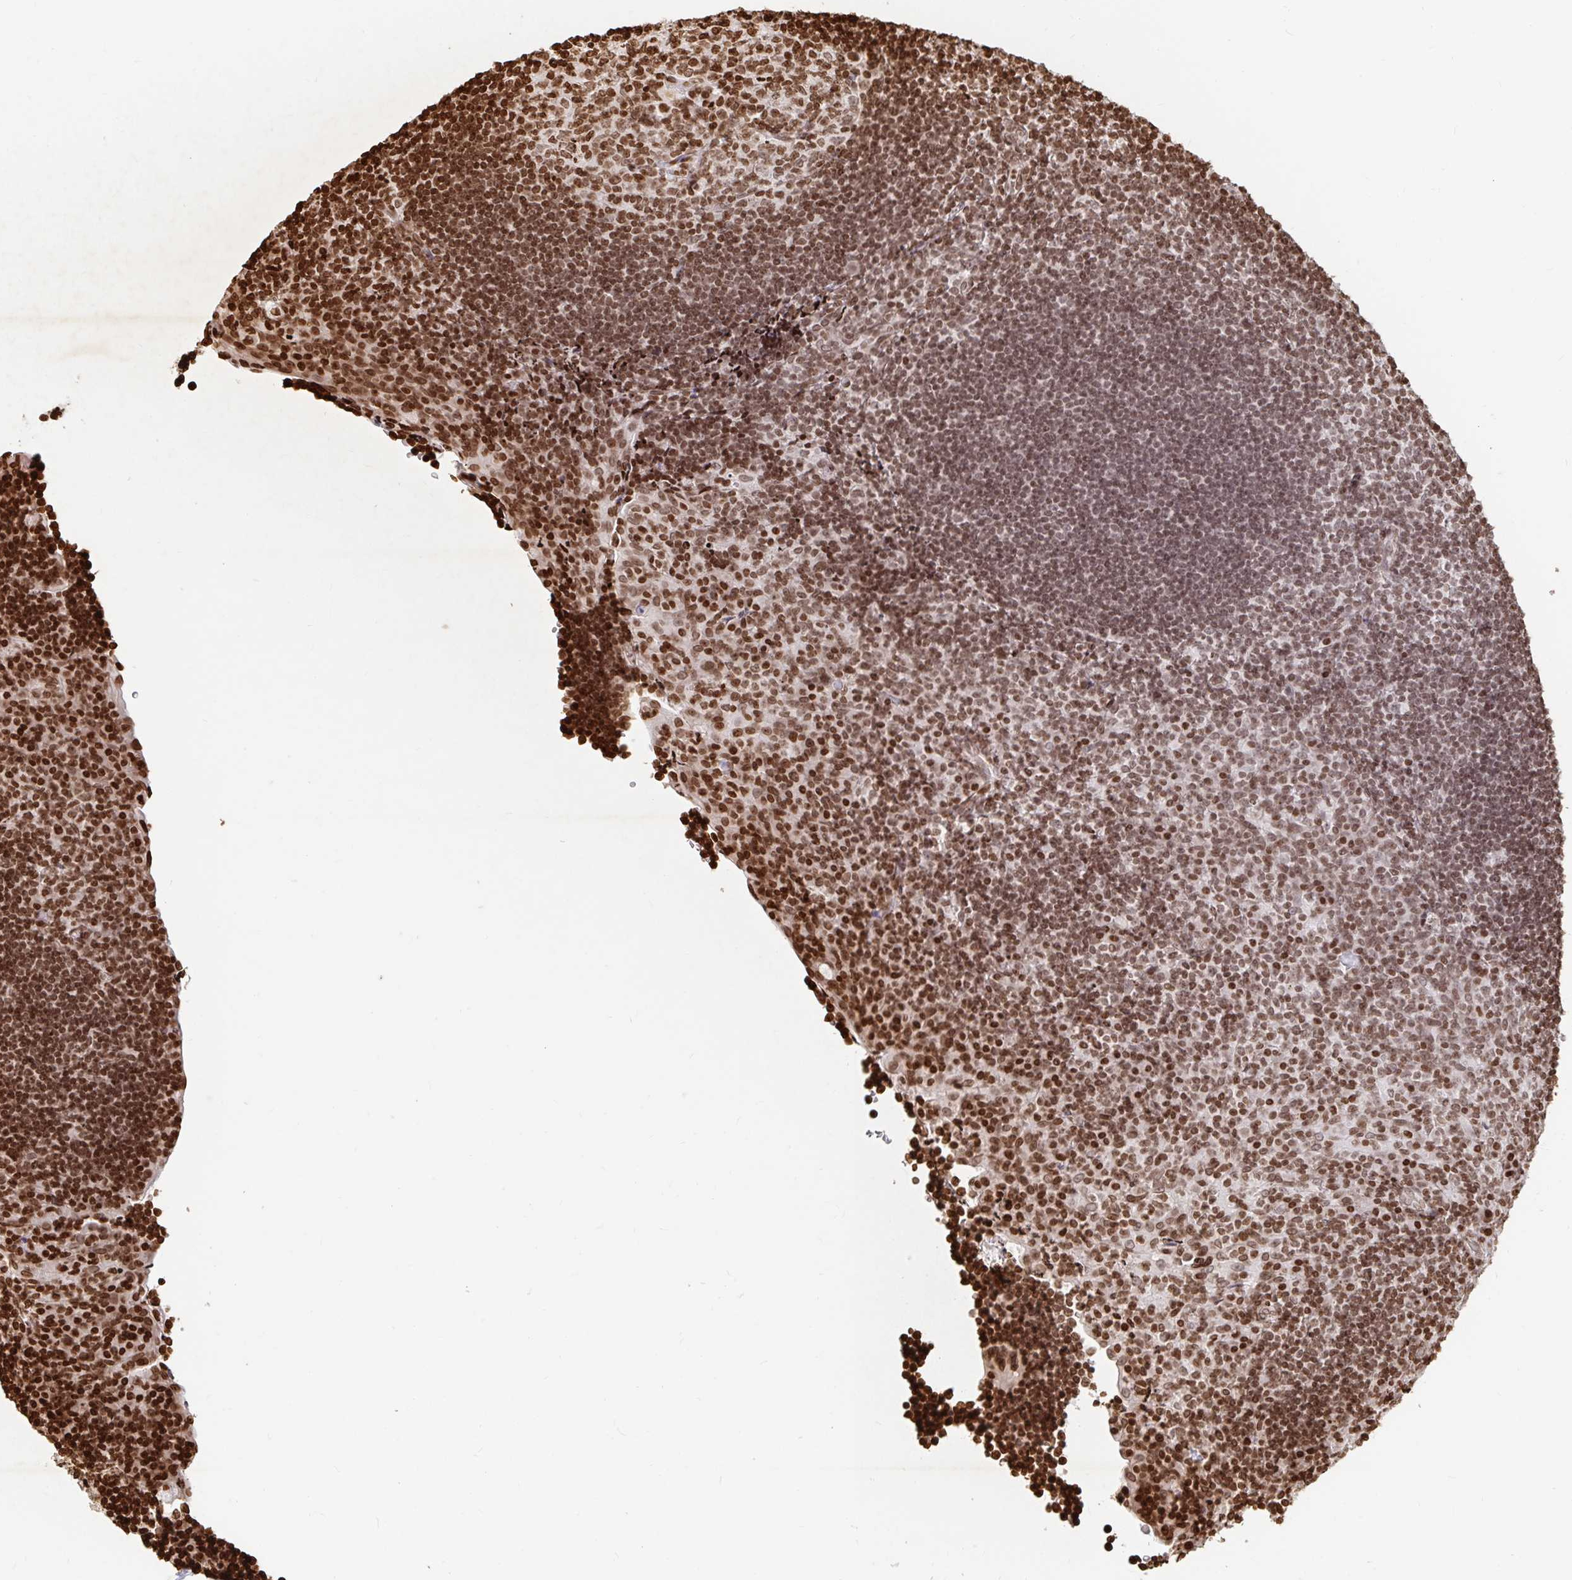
{"staining": {"intensity": "strong", "quantity": ">75%", "location": "nuclear"}, "tissue": "tonsil", "cell_type": "Germinal center cells", "image_type": "normal", "snomed": [{"axis": "morphology", "description": "Normal tissue, NOS"}, {"axis": "topography", "description": "Tonsil"}], "caption": "The micrograph demonstrates a brown stain indicating the presence of a protein in the nuclear of germinal center cells in tonsil. The staining was performed using DAB, with brown indicating positive protein expression. Nuclei are stained blue with hematoxylin.", "gene": "H2BC5", "patient": {"sex": "male", "age": 17}}